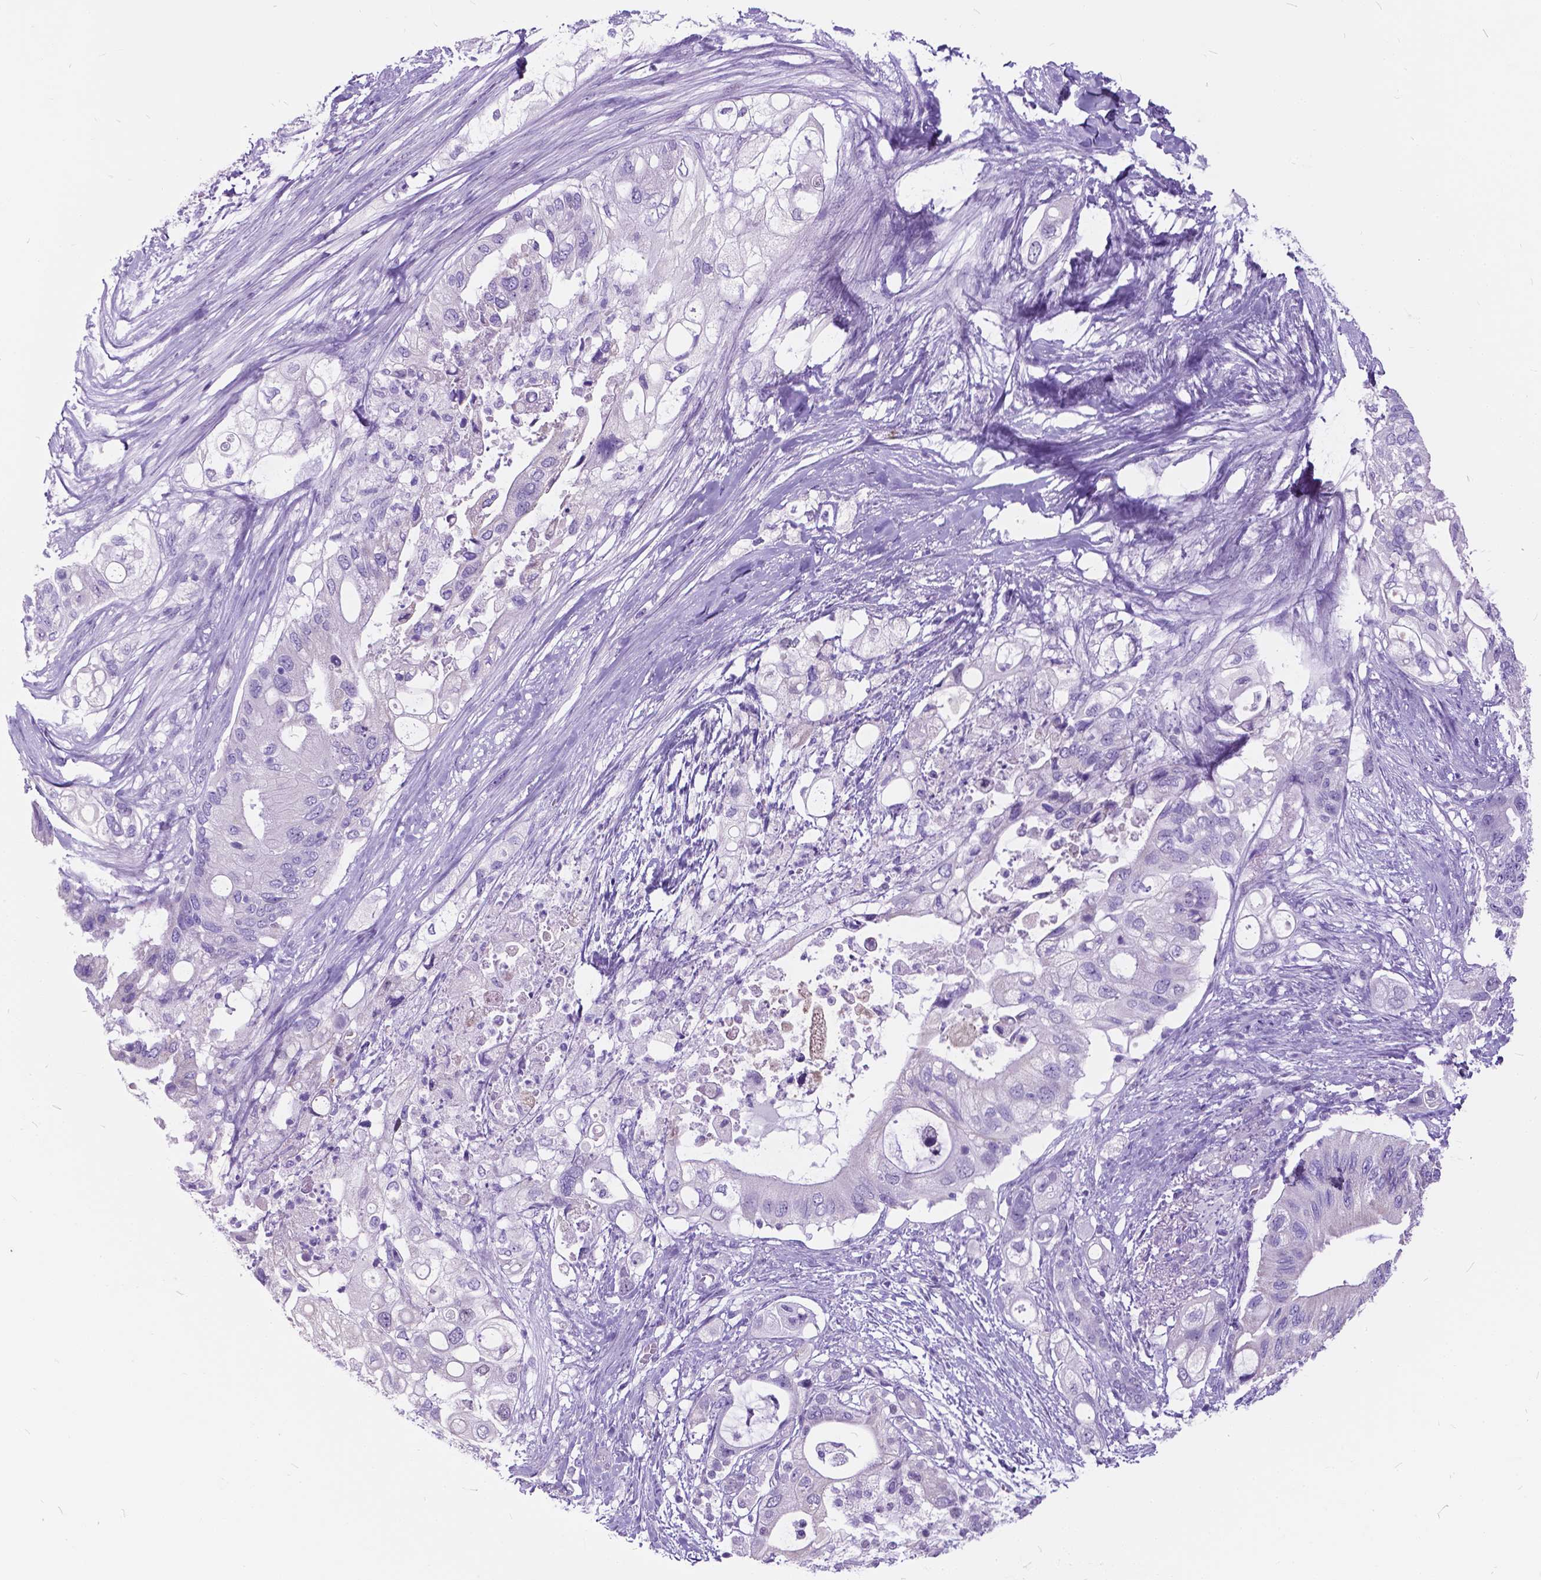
{"staining": {"intensity": "negative", "quantity": "none", "location": "none"}, "tissue": "pancreatic cancer", "cell_type": "Tumor cells", "image_type": "cancer", "snomed": [{"axis": "morphology", "description": "Adenocarcinoma, NOS"}, {"axis": "topography", "description": "Pancreas"}], "caption": "Protein analysis of pancreatic adenocarcinoma shows no significant expression in tumor cells. The staining was performed using DAB to visualize the protein expression in brown, while the nuclei were stained in blue with hematoxylin (Magnification: 20x).", "gene": "BSND", "patient": {"sex": "female", "age": 72}}